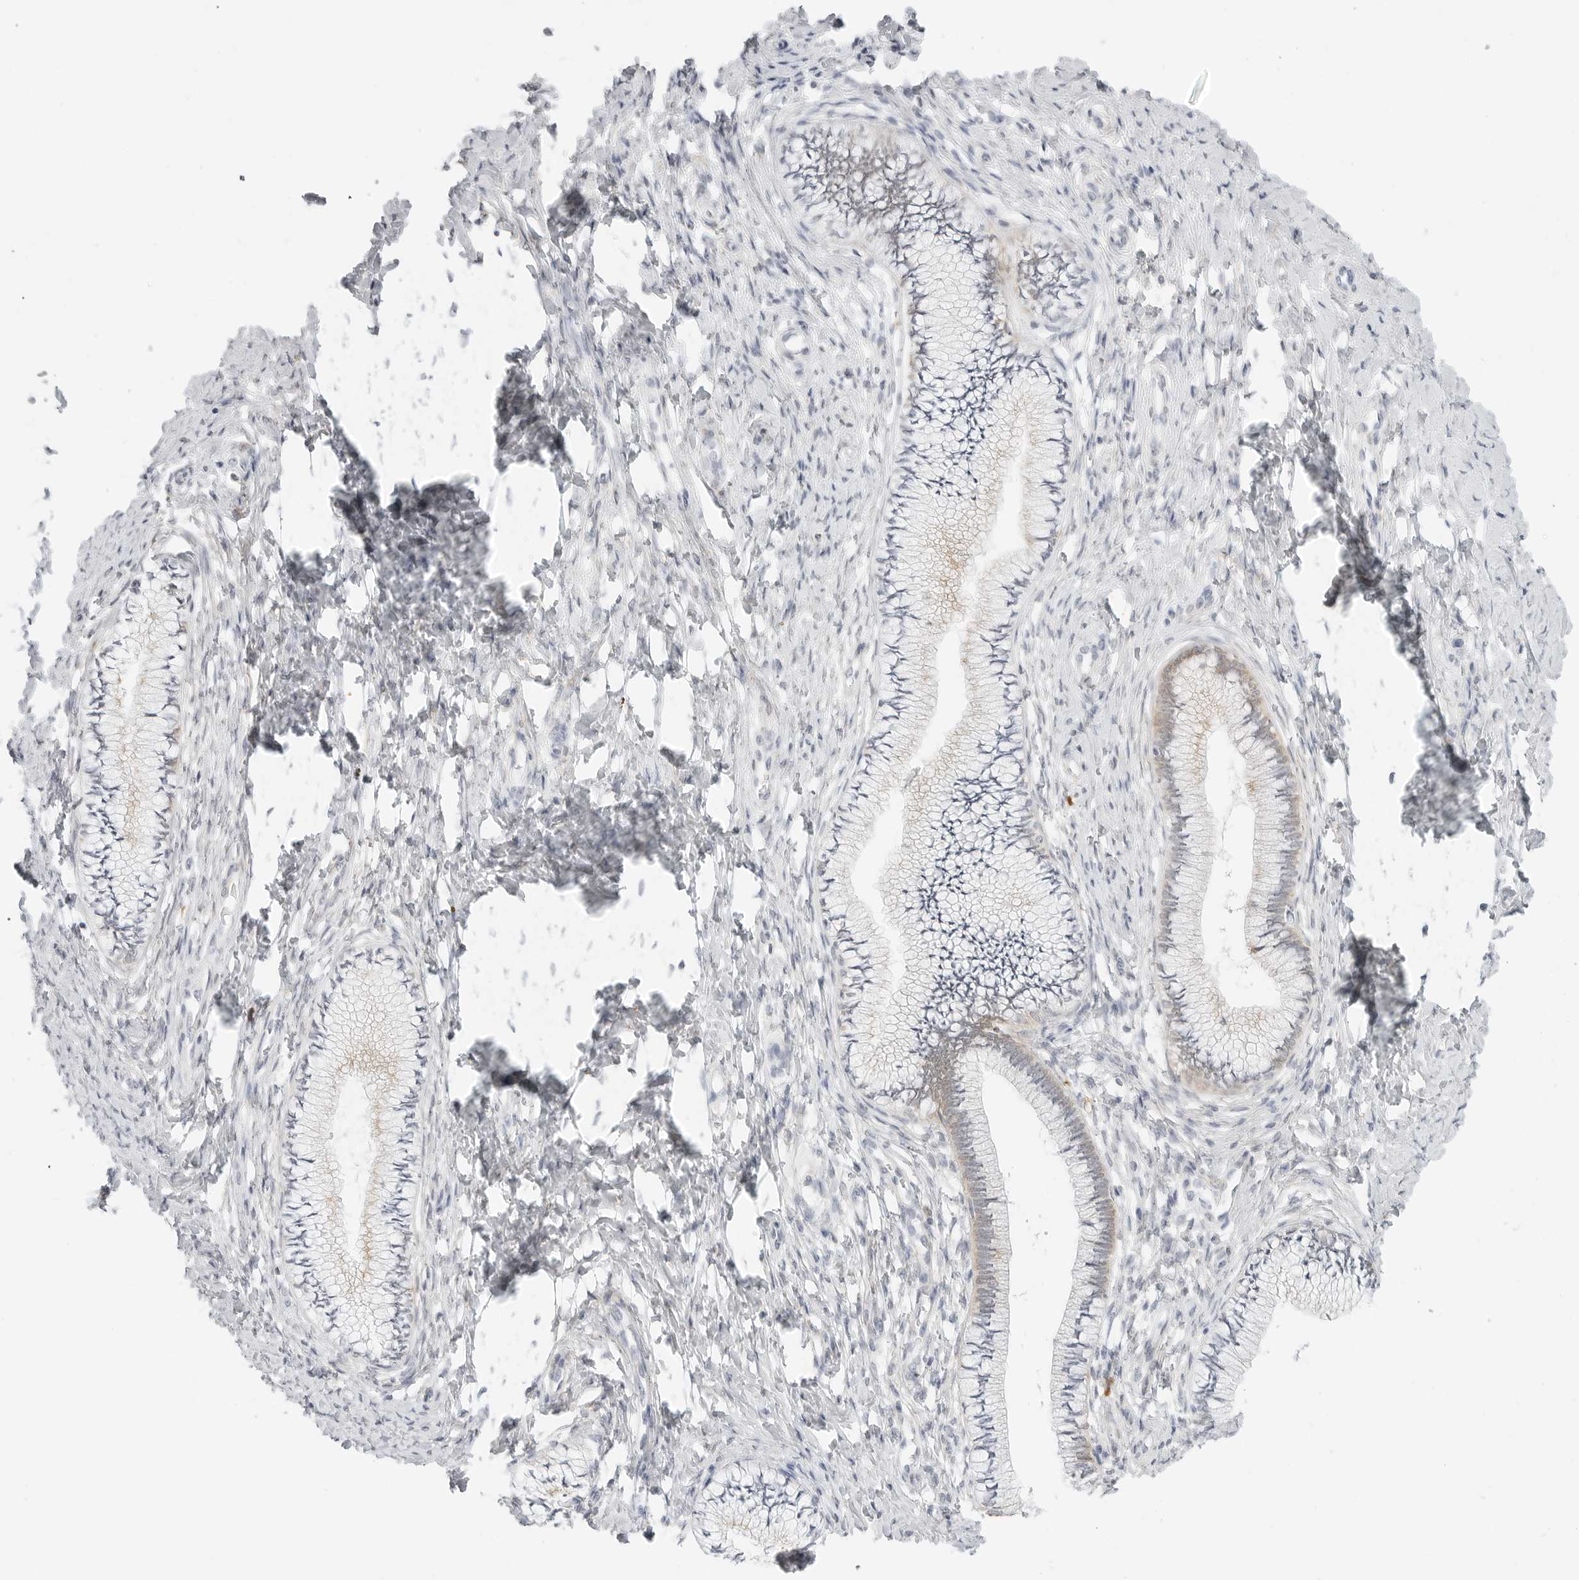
{"staining": {"intensity": "negative", "quantity": "none", "location": "none"}, "tissue": "cervix", "cell_type": "Glandular cells", "image_type": "normal", "snomed": [{"axis": "morphology", "description": "Normal tissue, NOS"}, {"axis": "topography", "description": "Cervix"}], "caption": "The immunohistochemistry (IHC) histopathology image has no significant expression in glandular cells of cervix. Nuclei are stained in blue.", "gene": "THEM4", "patient": {"sex": "female", "age": 36}}